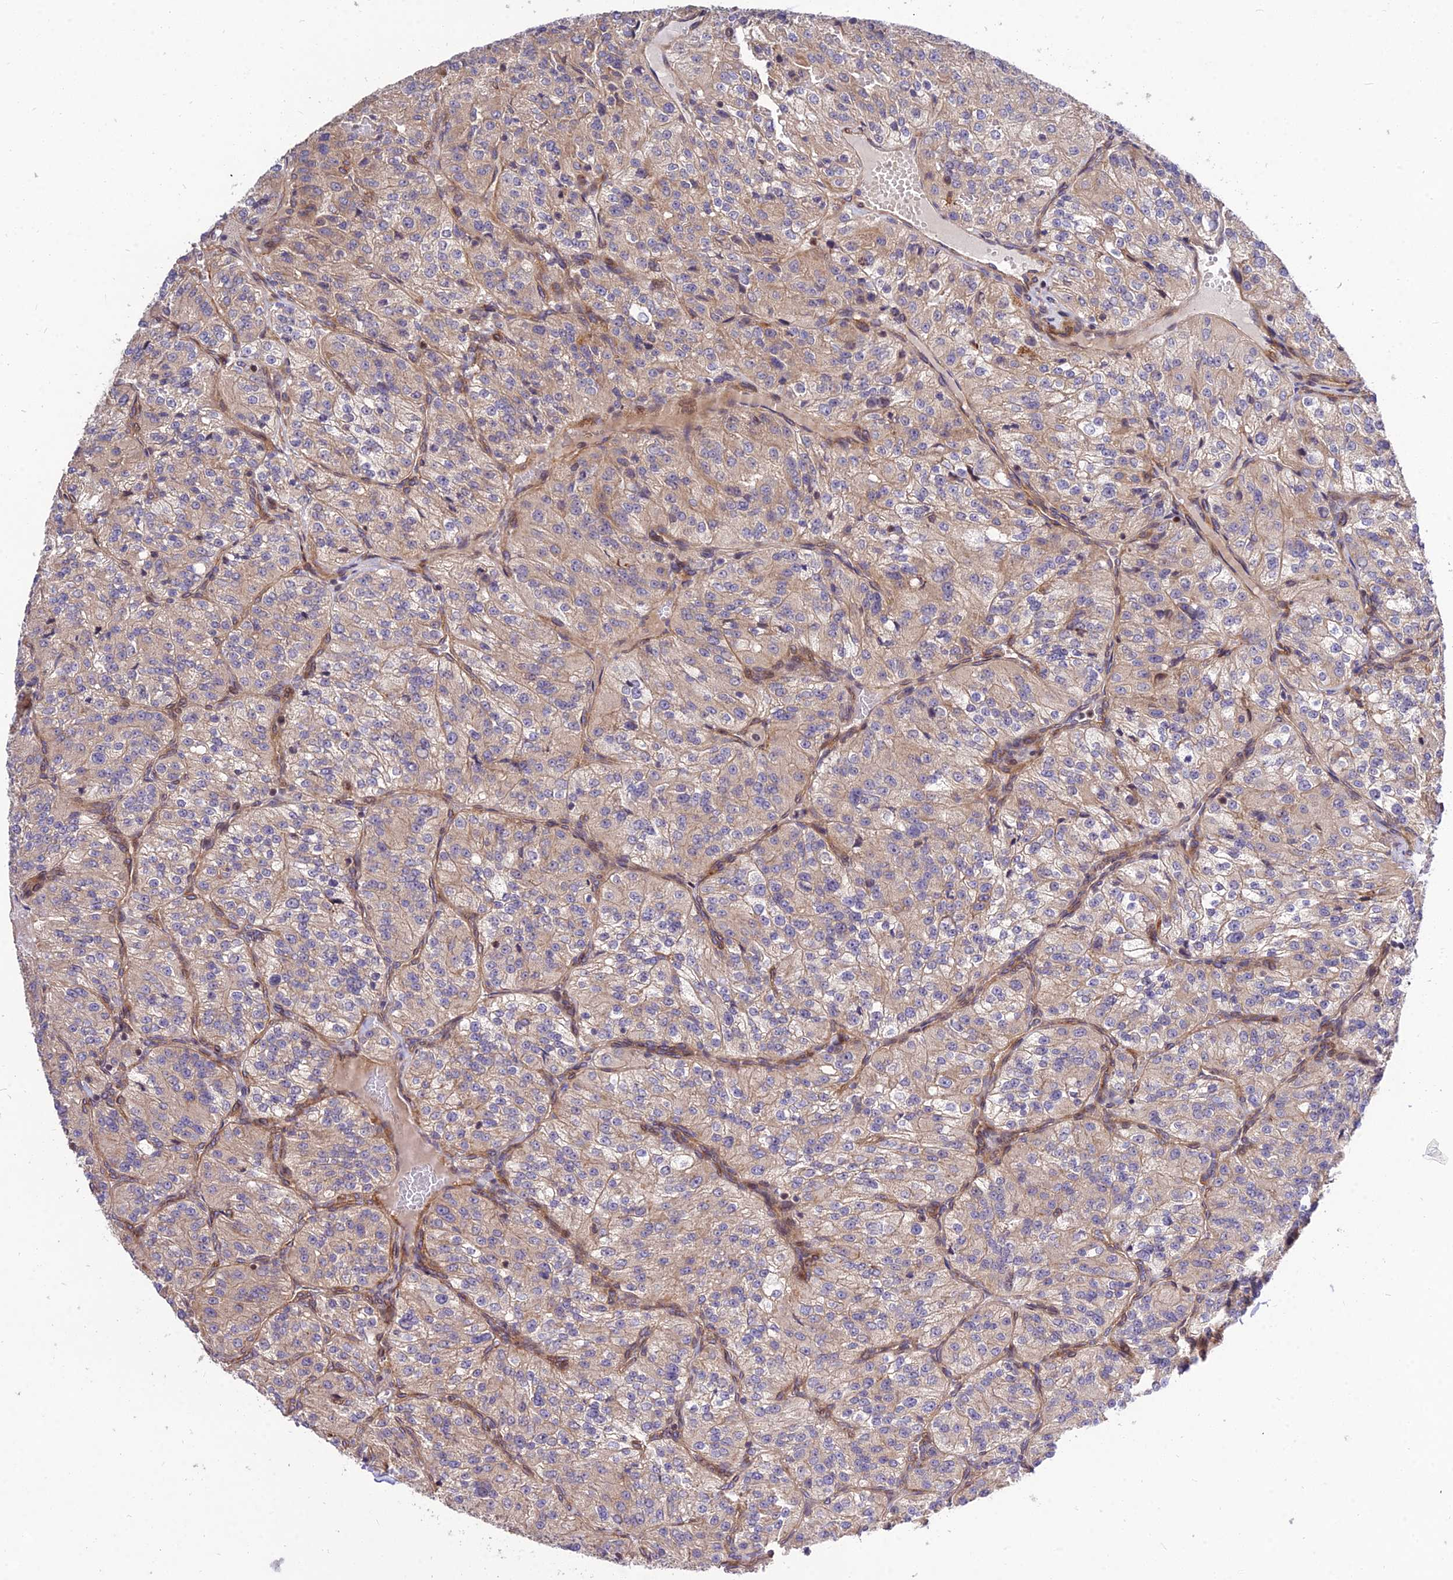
{"staining": {"intensity": "weak", "quantity": ">75%", "location": "cytoplasmic/membranous"}, "tissue": "renal cancer", "cell_type": "Tumor cells", "image_type": "cancer", "snomed": [{"axis": "morphology", "description": "Adenocarcinoma, NOS"}, {"axis": "topography", "description": "Kidney"}], "caption": "Approximately >75% of tumor cells in renal adenocarcinoma show weak cytoplasmic/membranous protein staining as visualized by brown immunohistochemical staining.", "gene": "SMG6", "patient": {"sex": "female", "age": 63}}